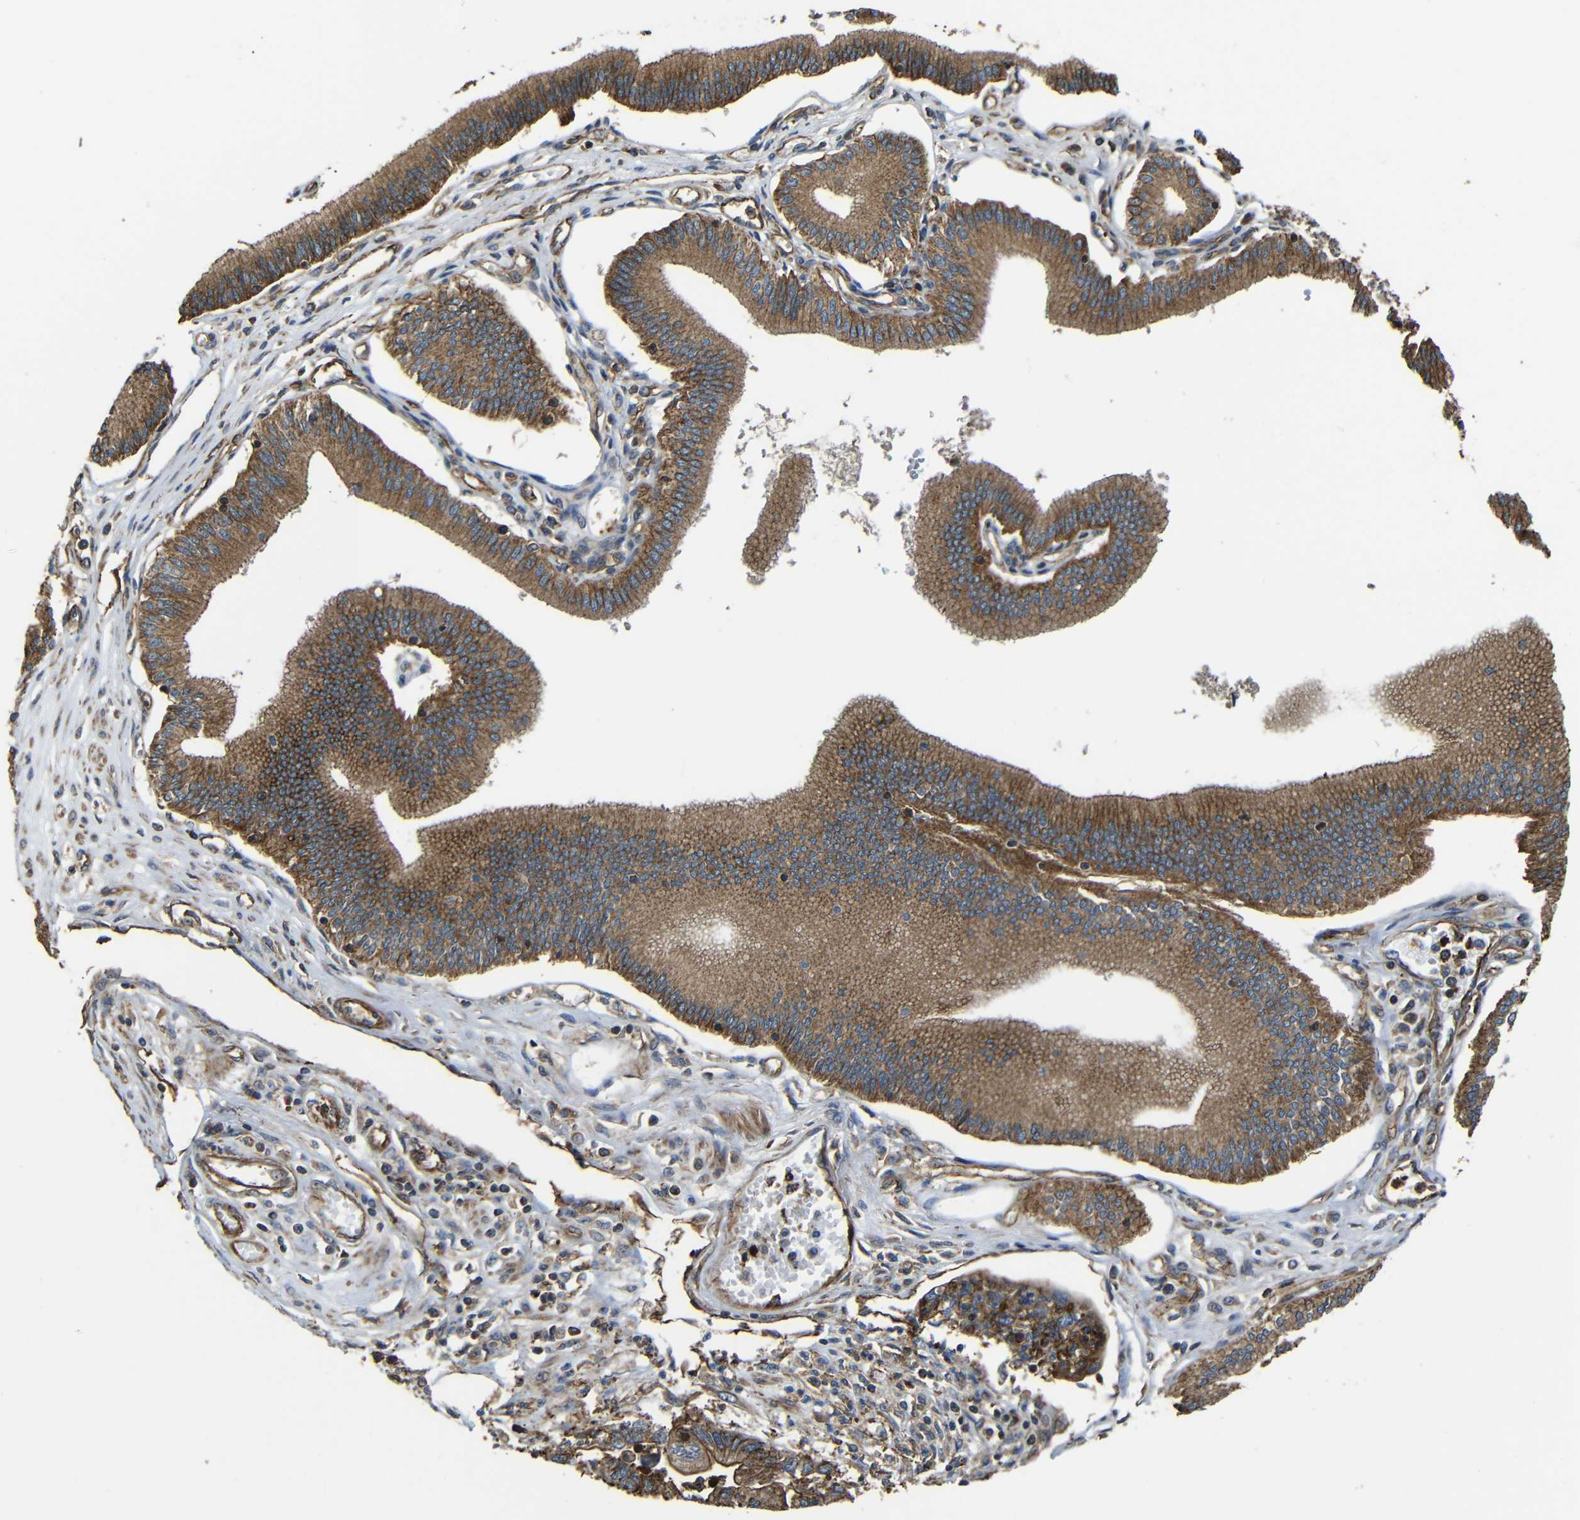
{"staining": {"intensity": "strong", "quantity": ">75%", "location": "cytoplasmic/membranous"}, "tissue": "pancreatic cancer", "cell_type": "Tumor cells", "image_type": "cancer", "snomed": [{"axis": "morphology", "description": "Adenocarcinoma, NOS"}, {"axis": "topography", "description": "Pancreas"}], "caption": "Brown immunohistochemical staining in pancreatic cancer (adenocarcinoma) shows strong cytoplasmic/membranous staining in approximately >75% of tumor cells.", "gene": "PTCH1", "patient": {"sex": "male", "age": 56}}